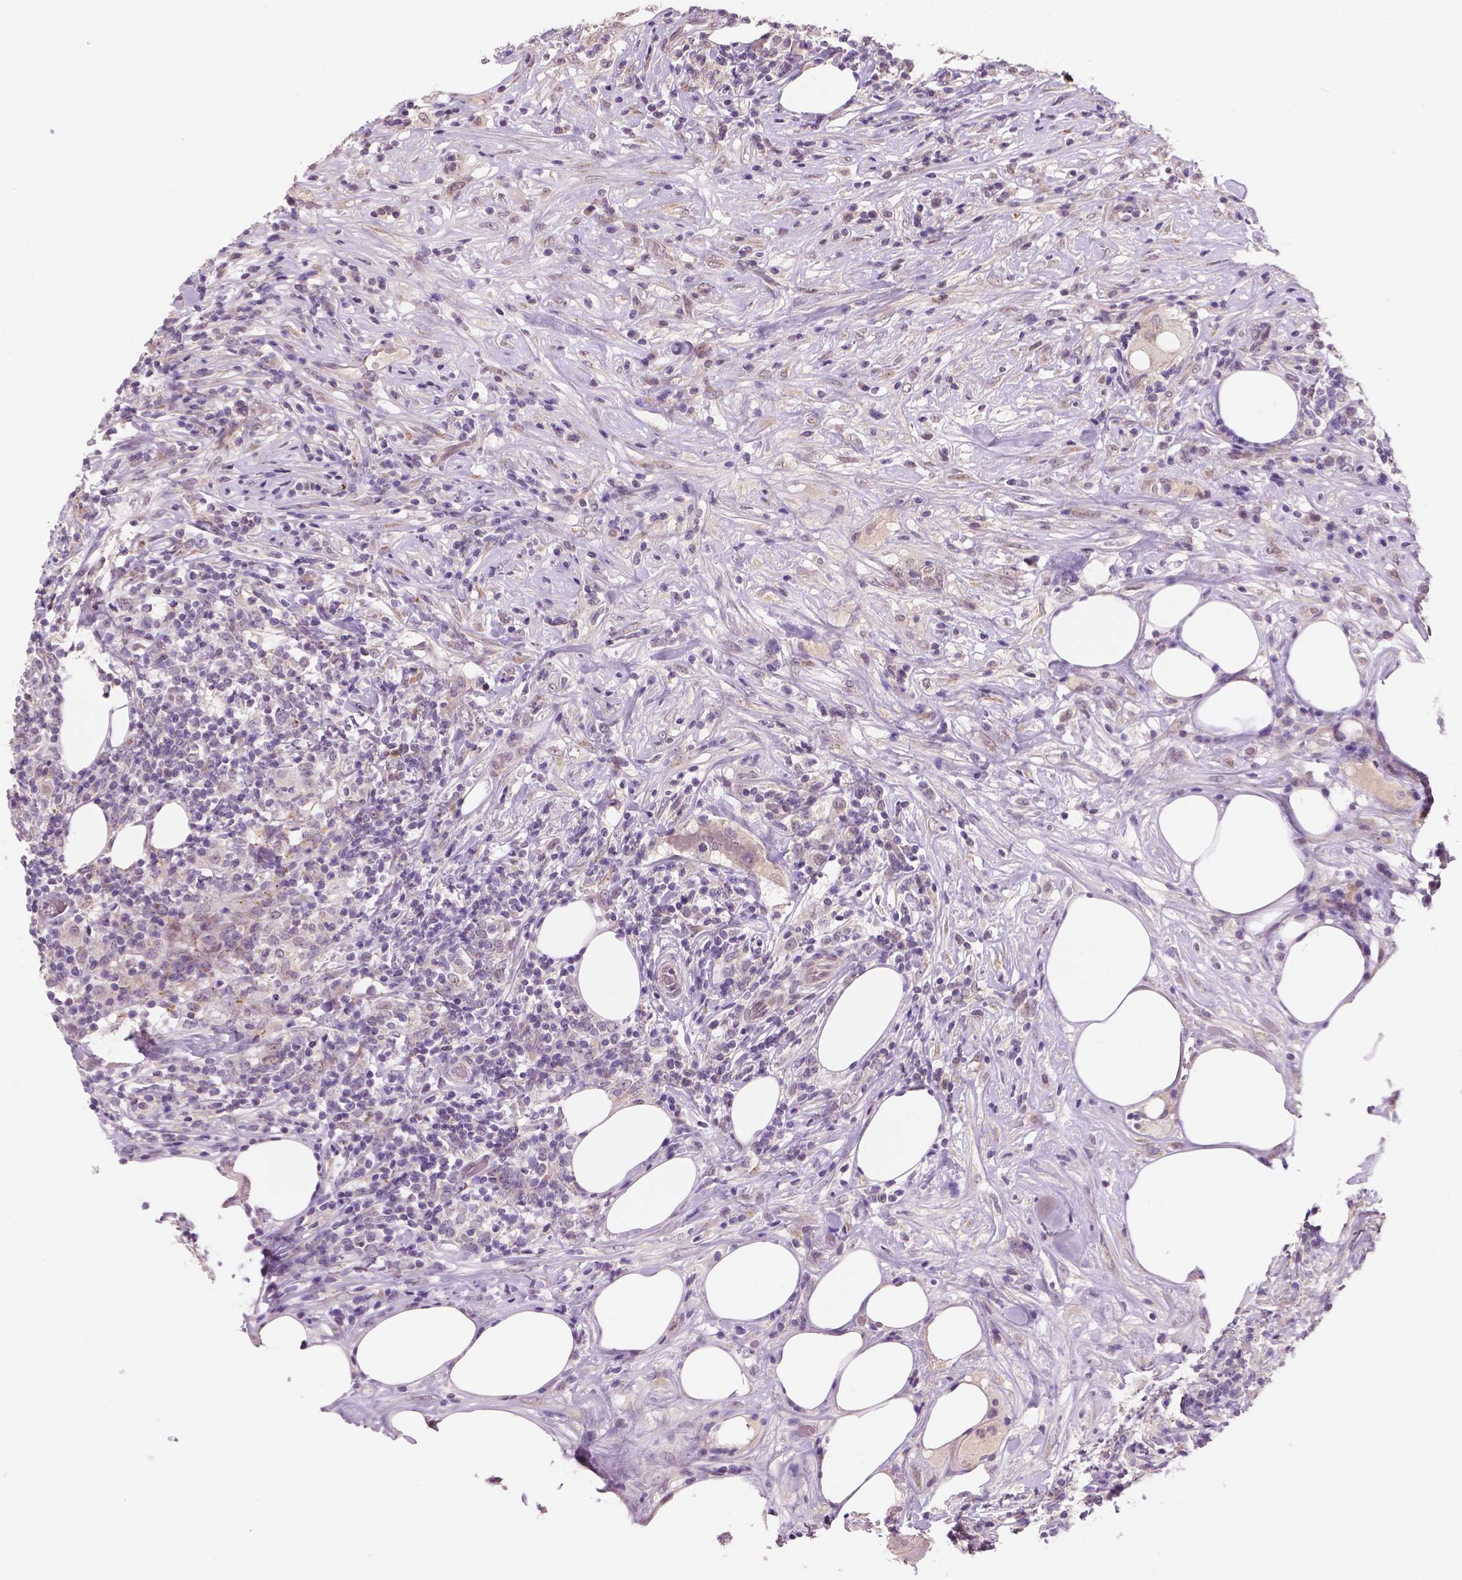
{"staining": {"intensity": "negative", "quantity": "none", "location": "none"}, "tissue": "lymphoma", "cell_type": "Tumor cells", "image_type": "cancer", "snomed": [{"axis": "morphology", "description": "Malignant lymphoma, non-Hodgkin's type, High grade"}, {"axis": "topography", "description": "Lymph node"}], "caption": "Tumor cells show no significant protein positivity in lymphoma.", "gene": "GXYLT2", "patient": {"sex": "female", "age": 84}}